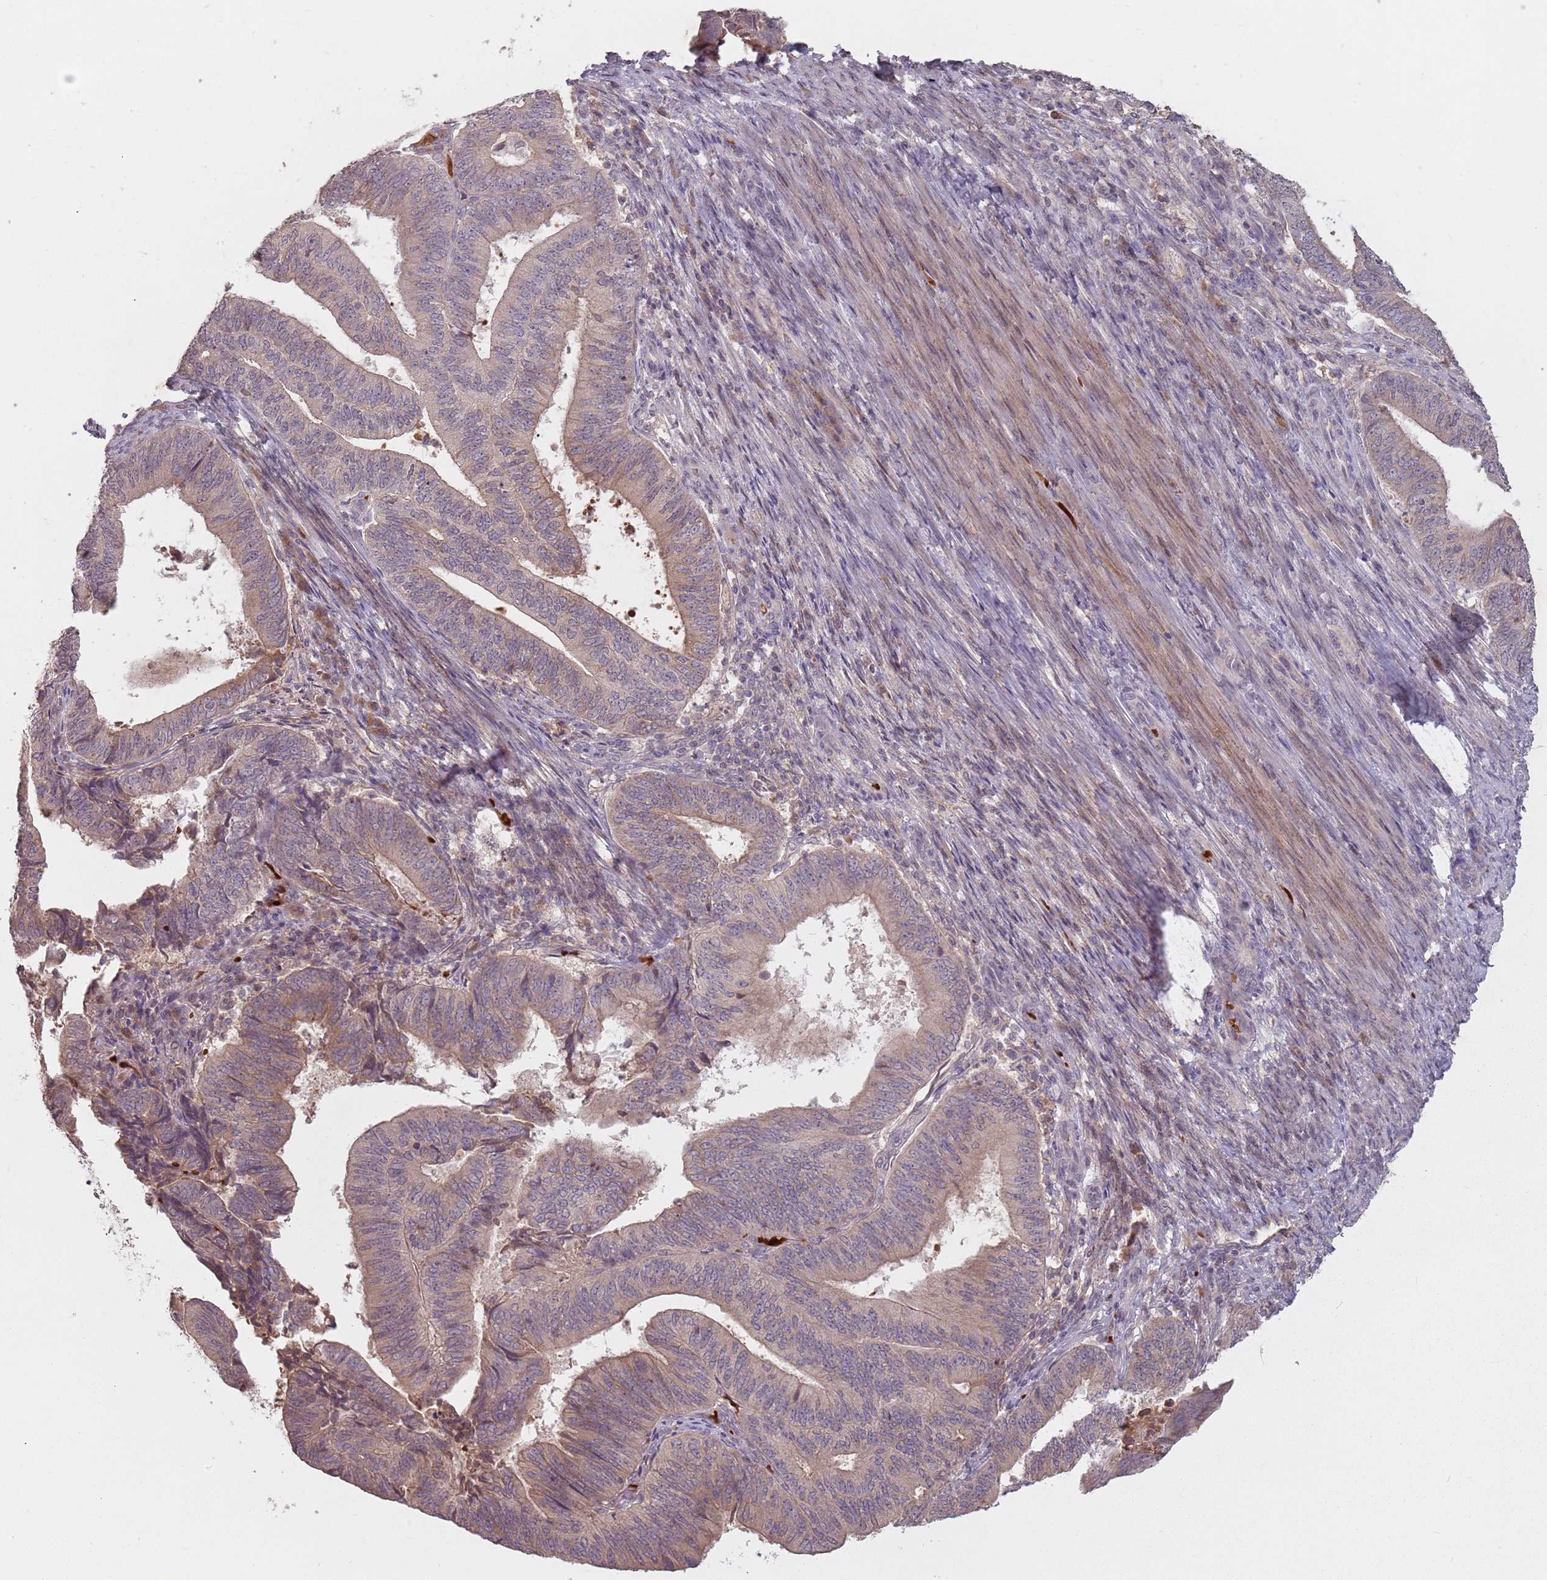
{"staining": {"intensity": "weak", "quantity": "<25%", "location": "cytoplasmic/membranous"}, "tissue": "endometrial cancer", "cell_type": "Tumor cells", "image_type": "cancer", "snomed": [{"axis": "morphology", "description": "Adenocarcinoma, NOS"}, {"axis": "topography", "description": "Endometrium"}], "caption": "Immunohistochemistry photomicrograph of human adenocarcinoma (endometrial) stained for a protein (brown), which demonstrates no expression in tumor cells.", "gene": "GPR180", "patient": {"sex": "female", "age": 70}}